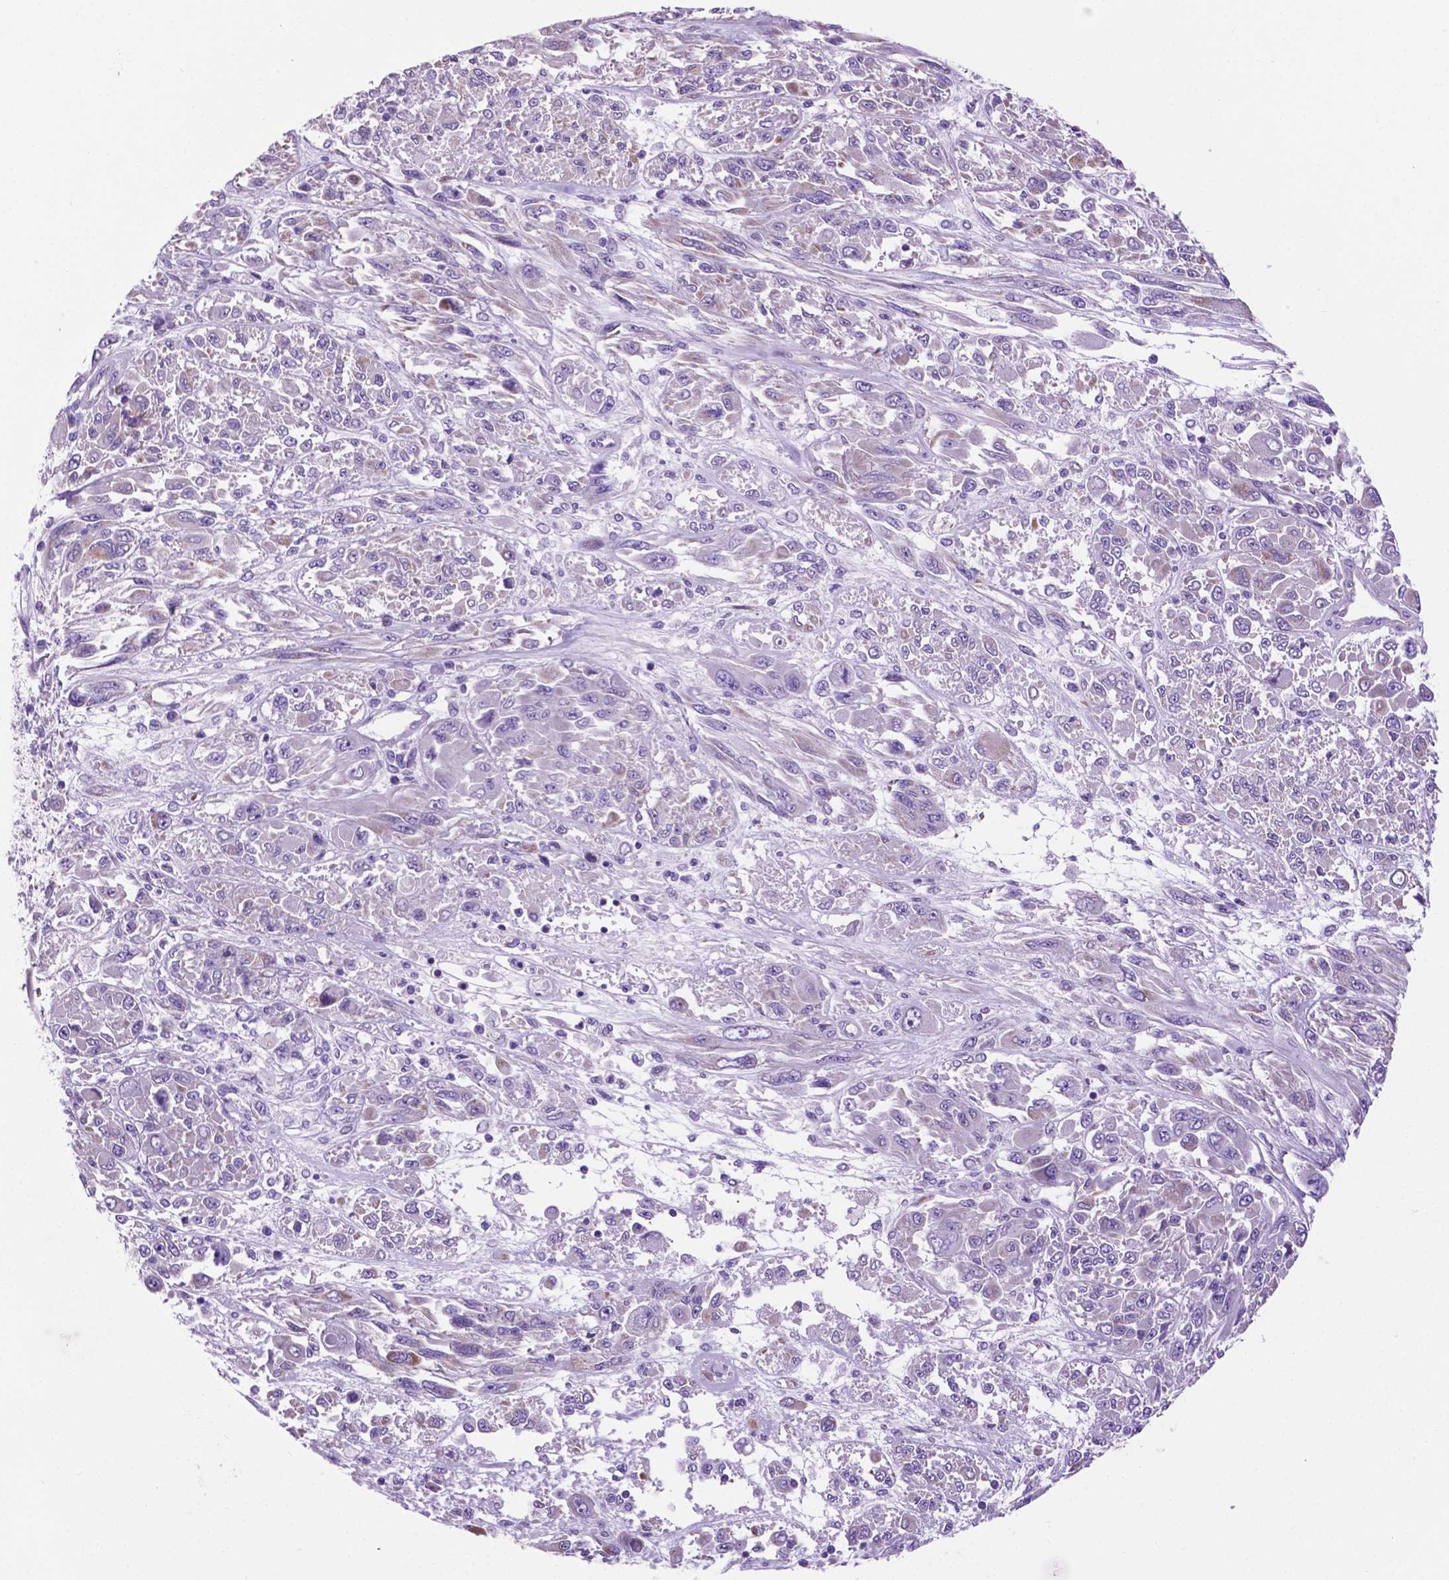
{"staining": {"intensity": "negative", "quantity": "none", "location": "none"}, "tissue": "melanoma", "cell_type": "Tumor cells", "image_type": "cancer", "snomed": [{"axis": "morphology", "description": "Malignant melanoma, NOS"}, {"axis": "topography", "description": "Skin"}], "caption": "Immunohistochemistry (IHC) micrograph of neoplastic tissue: human melanoma stained with DAB (3,3'-diaminobenzidine) reveals no significant protein staining in tumor cells. (DAB immunohistochemistry with hematoxylin counter stain).", "gene": "TMEM121B", "patient": {"sex": "female", "age": 91}}